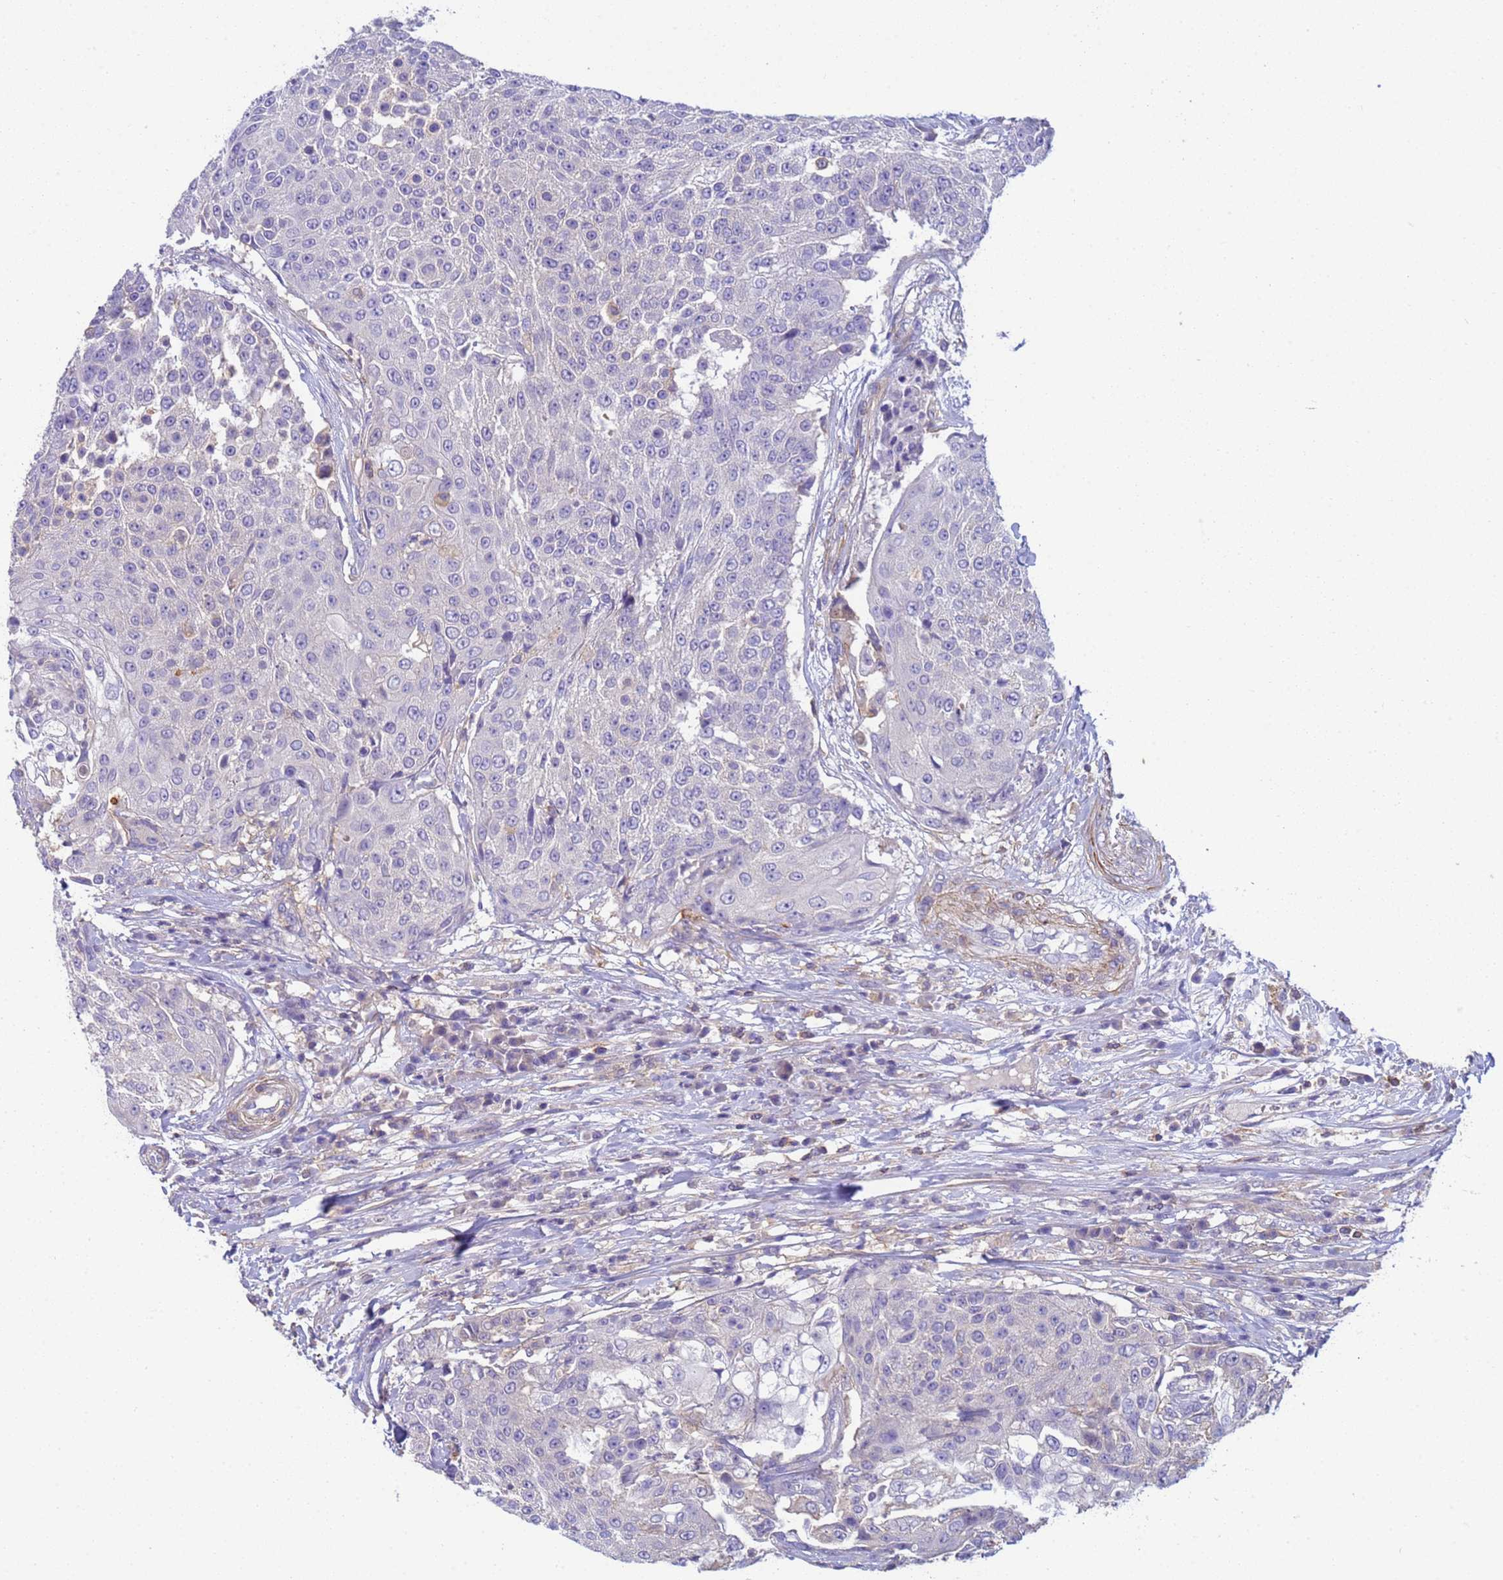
{"staining": {"intensity": "negative", "quantity": "none", "location": "none"}, "tissue": "urothelial cancer", "cell_type": "Tumor cells", "image_type": "cancer", "snomed": [{"axis": "morphology", "description": "Urothelial carcinoma, High grade"}, {"axis": "topography", "description": "Urinary bladder"}], "caption": "Urothelial cancer stained for a protein using immunohistochemistry exhibits no expression tumor cells.", "gene": "KLHL13", "patient": {"sex": "female", "age": 63}}